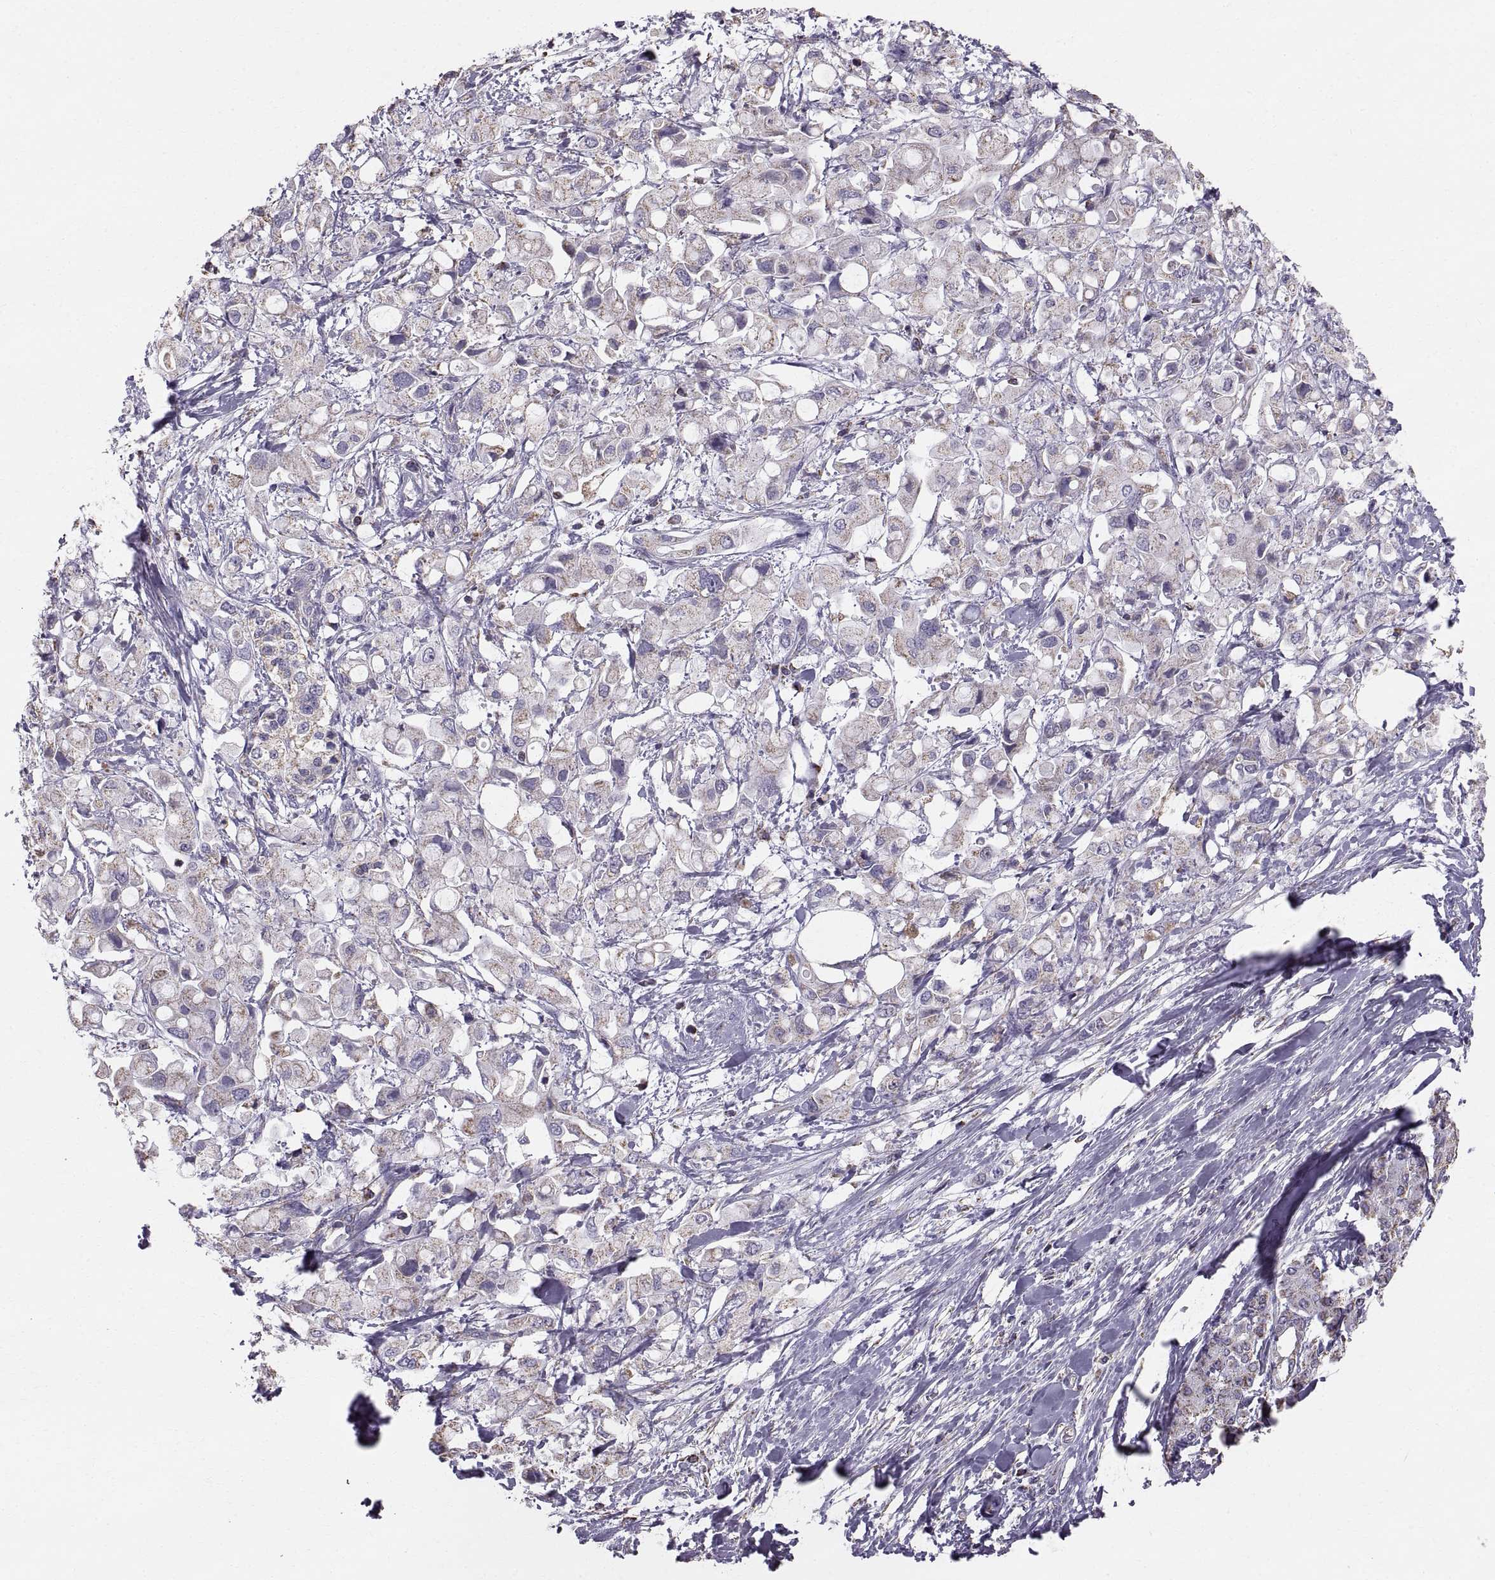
{"staining": {"intensity": "weak", "quantity": "25%-75%", "location": "cytoplasmic/membranous"}, "tissue": "pancreatic cancer", "cell_type": "Tumor cells", "image_type": "cancer", "snomed": [{"axis": "morphology", "description": "Adenocarcinoma, NOS"}, {"axis": "topography", "description": "Pancreas"}], "caption": "The immunohistochemical stain labels weak cytoplasmic/membranous expression in tumor cells of adenocarcinoma (pancreatic) tissue. Using DAB (brown) and hematoxylin (blue) stains, captured at high magnification using brightfield microscopy.", "gene": "STMND1", "patient": {"sex": "female", "age": 56}}